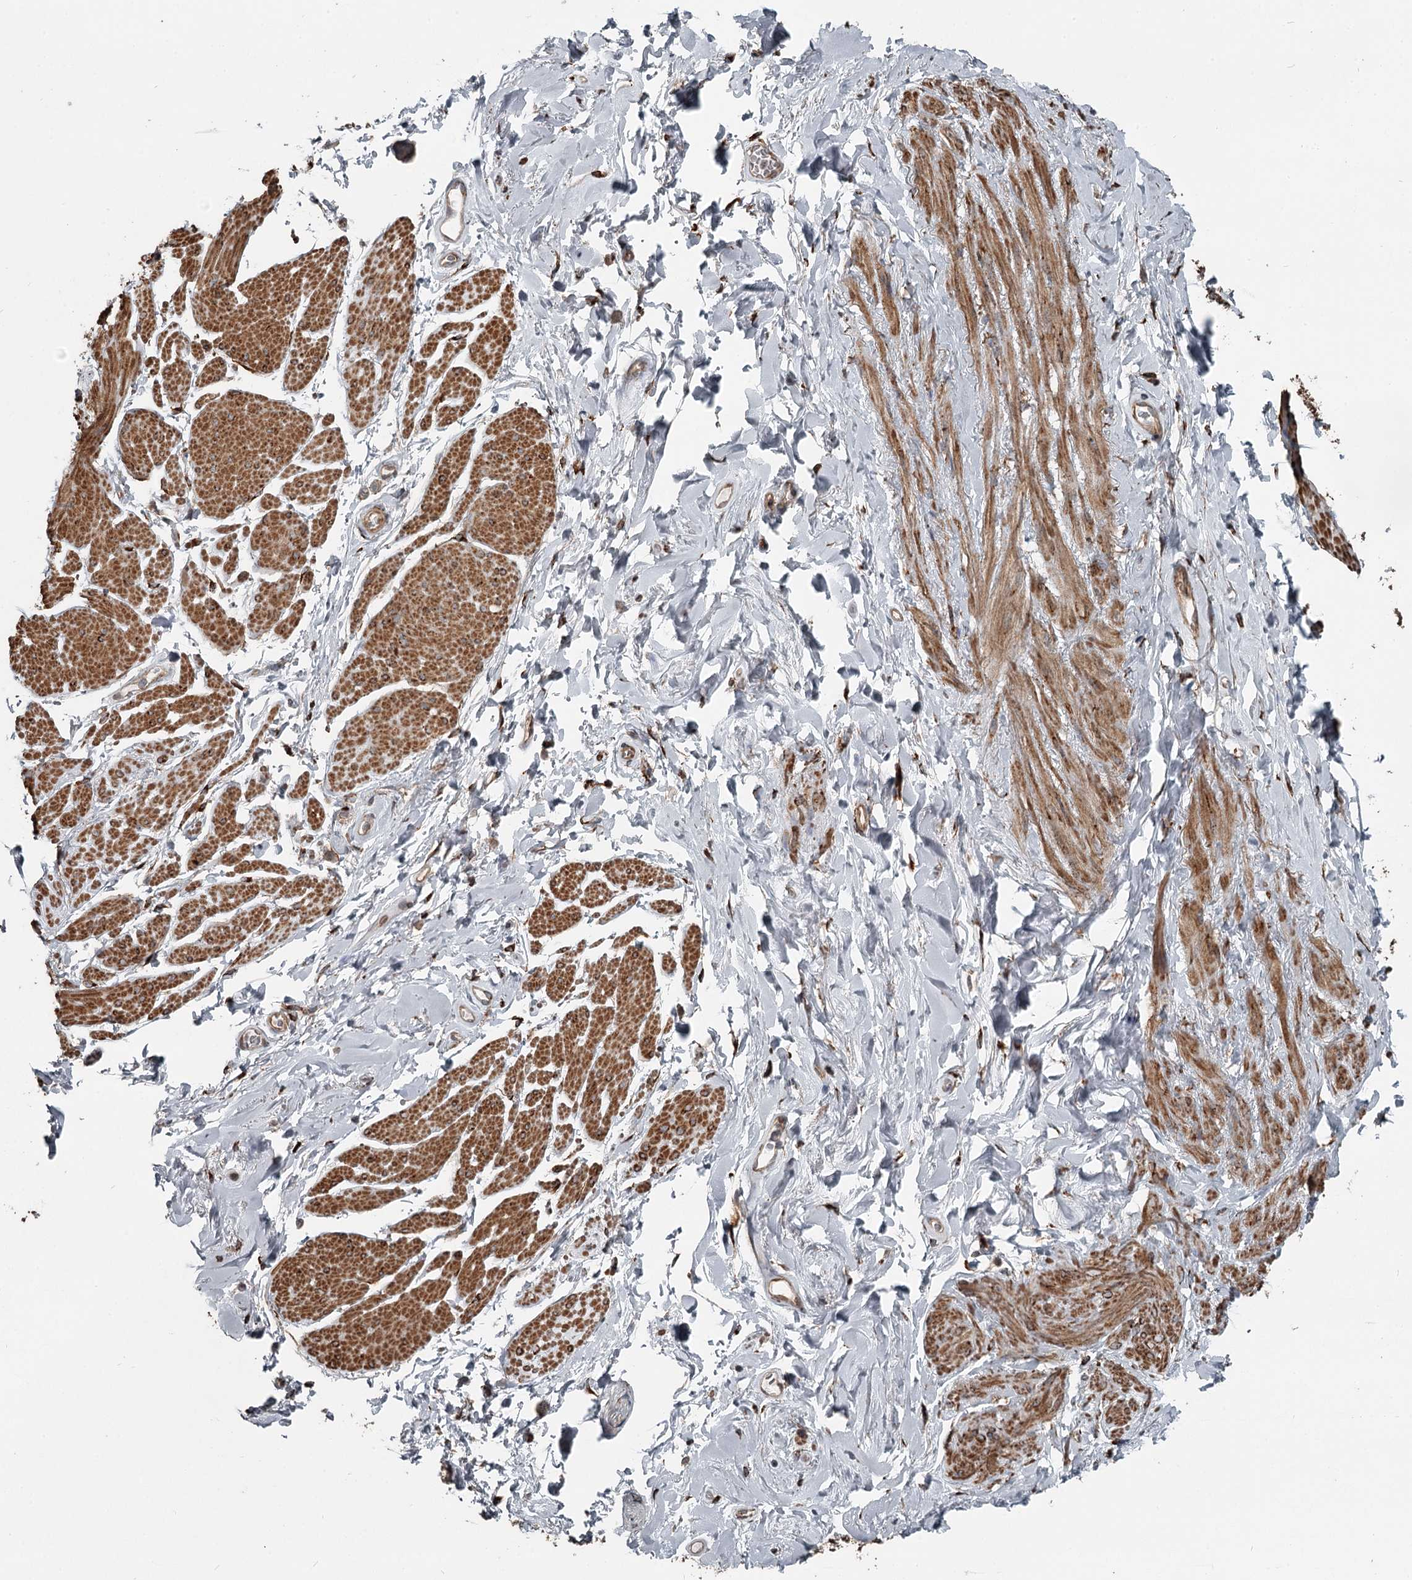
{"staining": {"intensity": "strong", "quantity": "25%-75%", "location": "cytoplasmic/membranous"}, "tissue": "smooth muscle", "cell_type": "Smooth muscle cells", "image_type": "normal", "snomed": [{"axis": "morphology", "description": "Normal tissue, NOS"}, {"axis": "topography", "description": "Smooth muscle"}, {"axis": "topography", "description": "Peripheral nerve tissue"}], "caption": "Protein expression by immunohistochemistry exhibits strong cytoplasmic/membranous positivity in about 25%-75% of smooth muscle cells in unremarkable smooth muscle.", "gene": "RASSF8", "patient": {"sex": "male", "age": 69}}